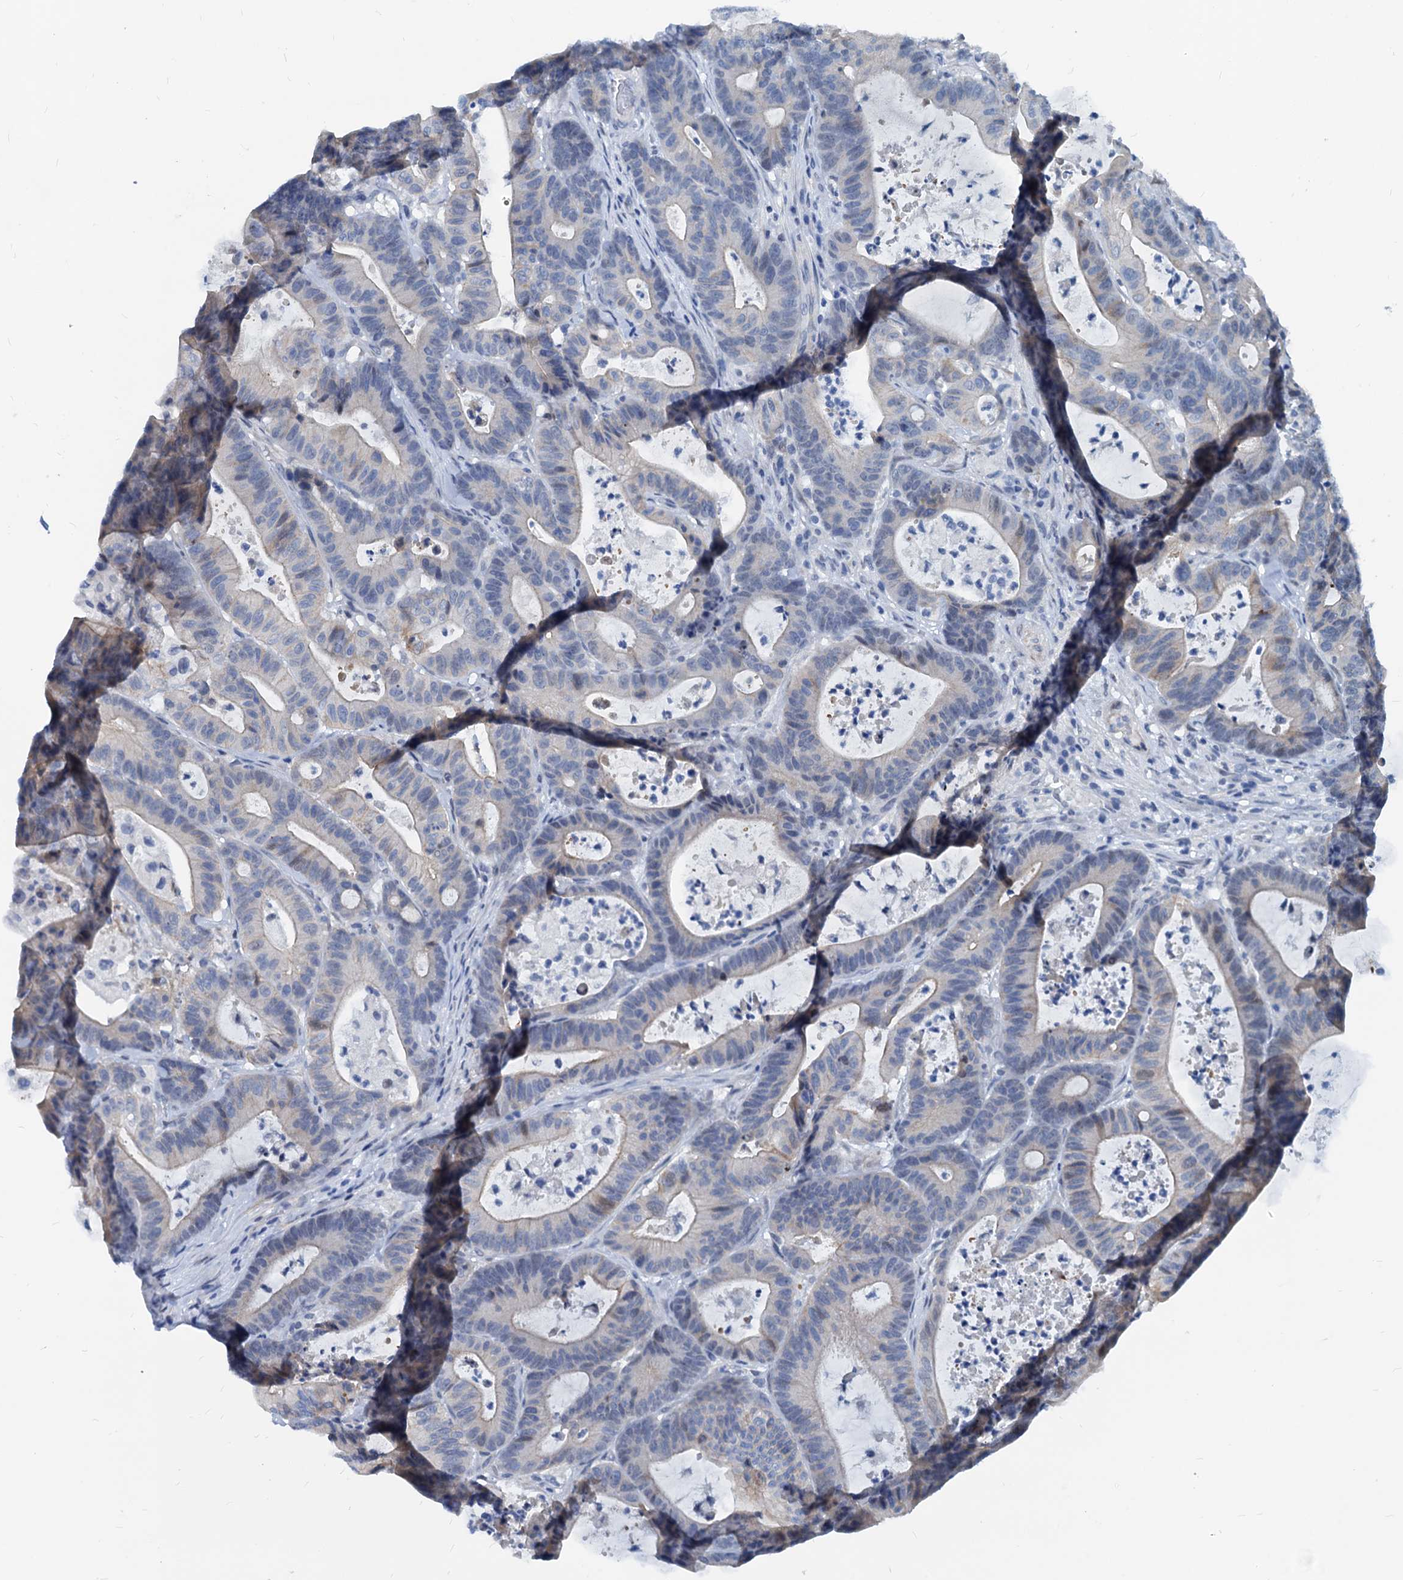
{"staining": {"intensity": "negative", "quantity": "none", "location": "none"}, "tissue": "colorectal cancer", "cell_type": "Tumor cells", "image_type": "cancer", "snomed": [{"axis": "morphology", "description": "Adenocarcinoma, NOS"}, {"axis": "topography", "description": "Colon"}], "caption": "DAB immunohistochemical staining of human adenocarcinoma (colorectal) displays no significant staining in tumor cells.", "gene": "HSF2", "patient": {"sex": "female", "age": 84}}